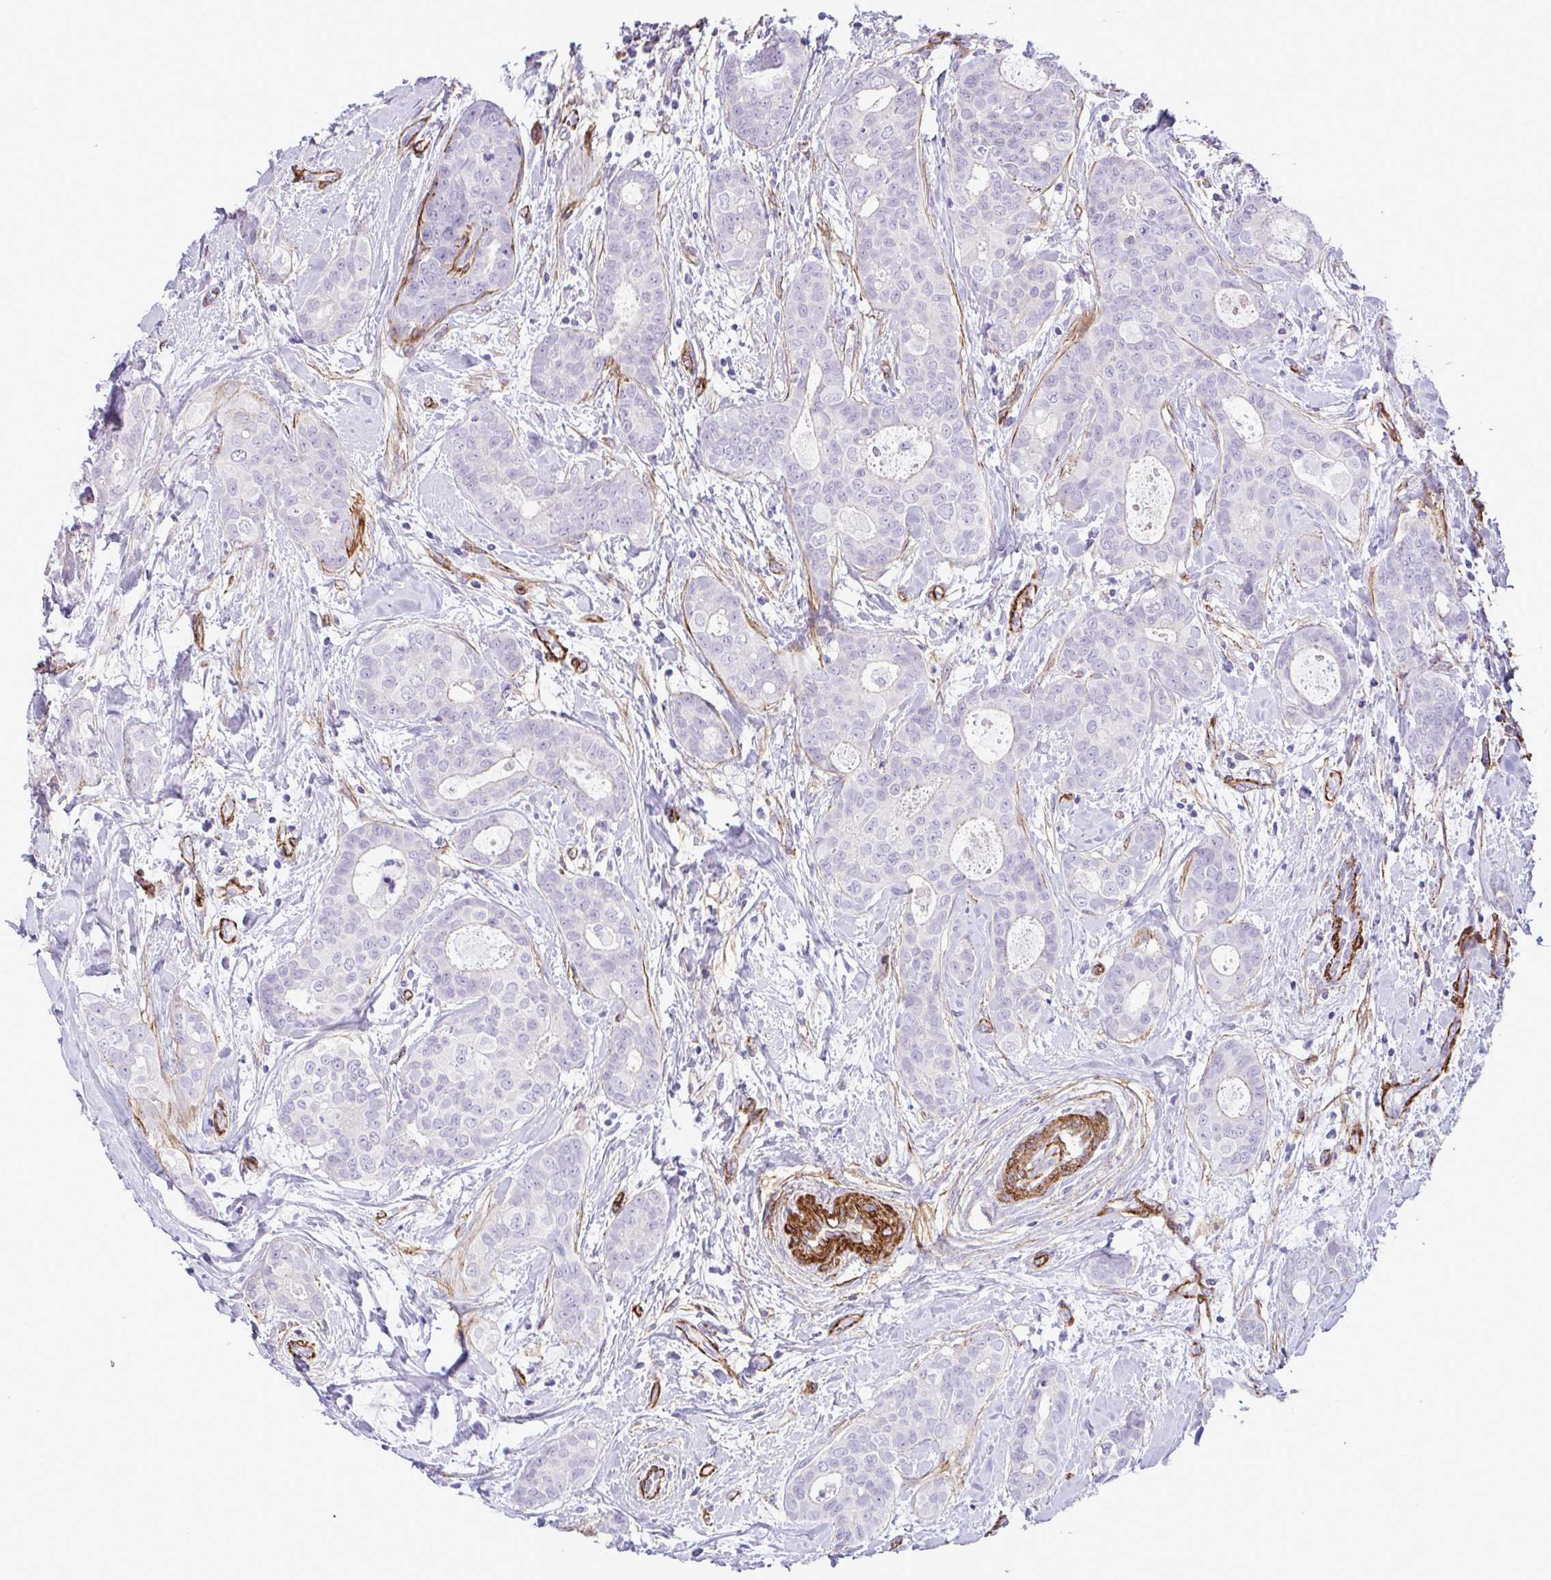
{"staining": {"intensity": "negative", "quantity": "none", "location": "none"}, "tissue": "breast cancer", "cell_type": "Tumor cells", "image_type": "cancer", "snomed": [{"axis": "morphology", "description": "Duct carcinoma"}, {"axis": "topography", "description": "Breast"}], "caption": "The histopathology image exhibits no significant staining in tumor cells of invasive ductal carcinoma (breast).", "gene": "SYNPO2L", "patient": {"sex": "female", "age": 45}}